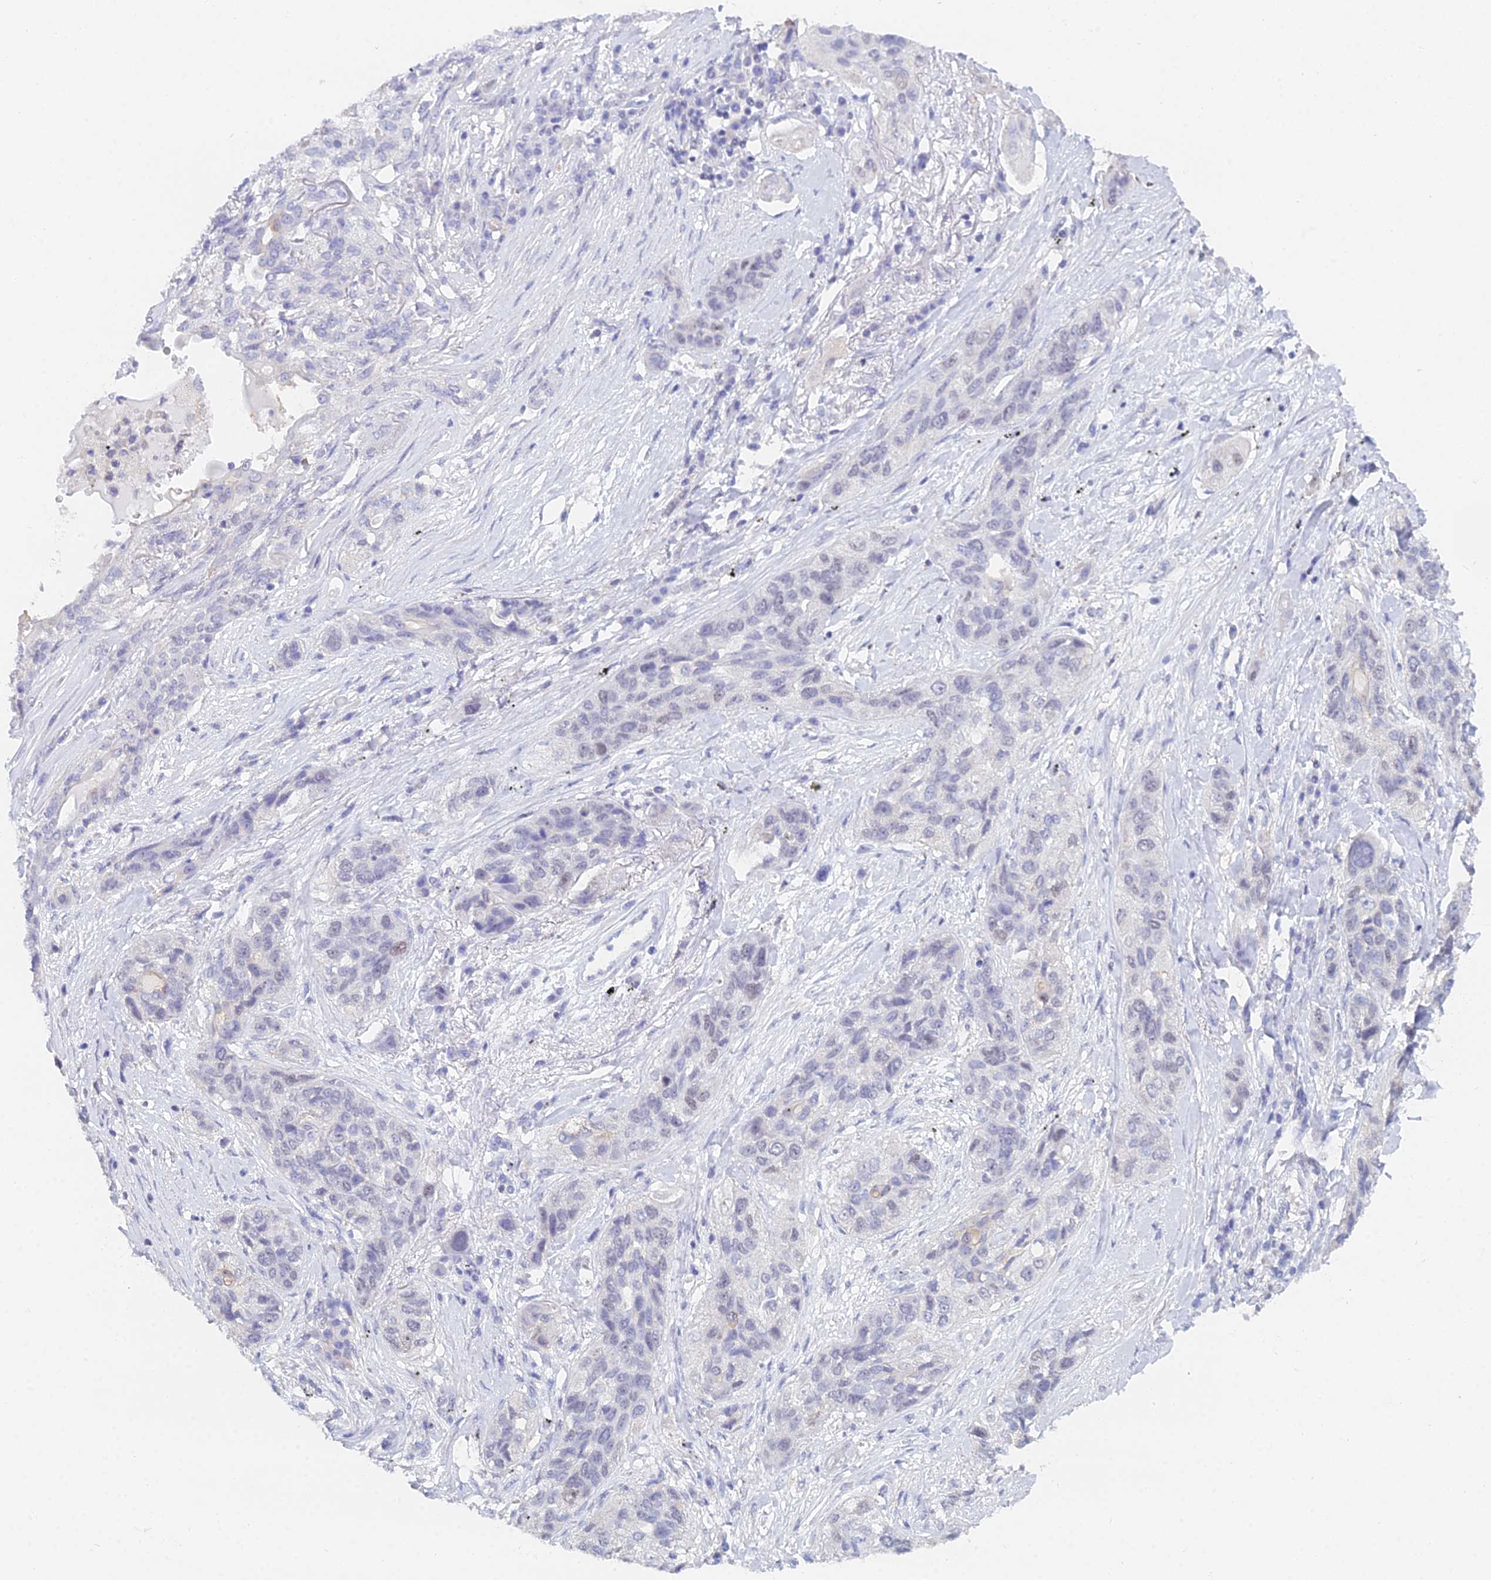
{"staining": {"intensity": "negative", "quantity": "none", "location": "none"}, "tissue": "lung cancer", "cell_type": "Tumor cells", "image_type": "cancer", "snomed": [{"axis": "morphology", "description": "Squamous cell carcinoma, NOS"}, {"axis": "topography", "description": "Lung"}], "caption": "There is no significant positivity in tumor cells of lung cancer.", "gene": "MCM2", "patient": {"sex": "female", "age": 70}}